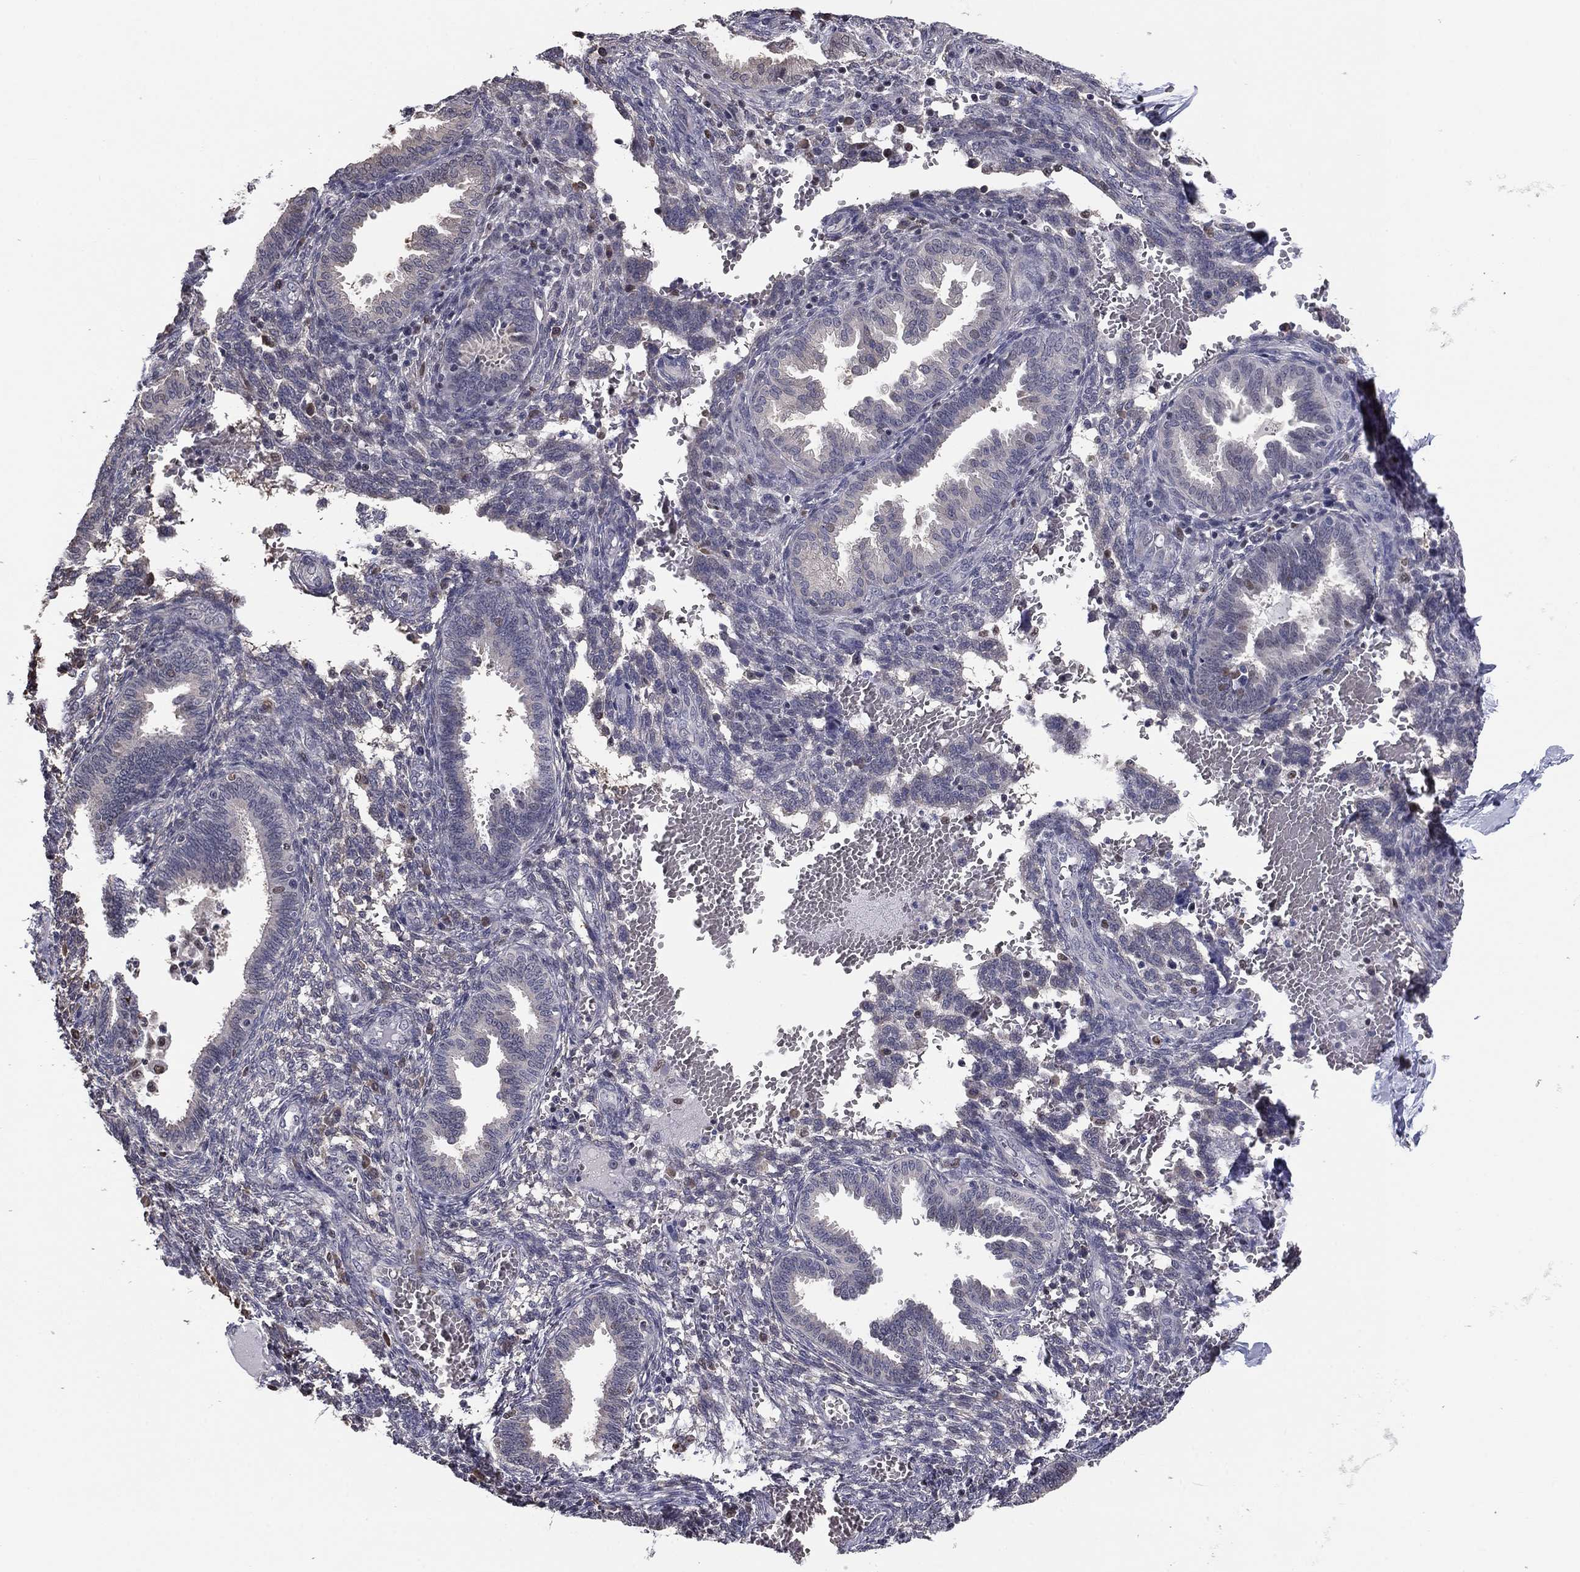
{"staining": {"intensity": "negative", "quantity": "none", "location": "none"}, "tissue": "endometrium", "cell_type": "Cells in endometrial stroma", "image_type": "normal", "snomed": [{"axis": "morphology", "description": "Normal tissue, NOS"}, {"axis": "topography", "description": "Endometrium"}], "caption": "Benign endometrium was stained to show a protein in brown. There is no significant staining in cells in endometrial stroma. Brightfield microscopy of IHC stained with DAB (3,3'-diaminobenzidine) (brown) and hematoxylin (blue), captured at high magnification.", "gene": "HSPB2", "patient": {"sex": "female", "age": 42}}